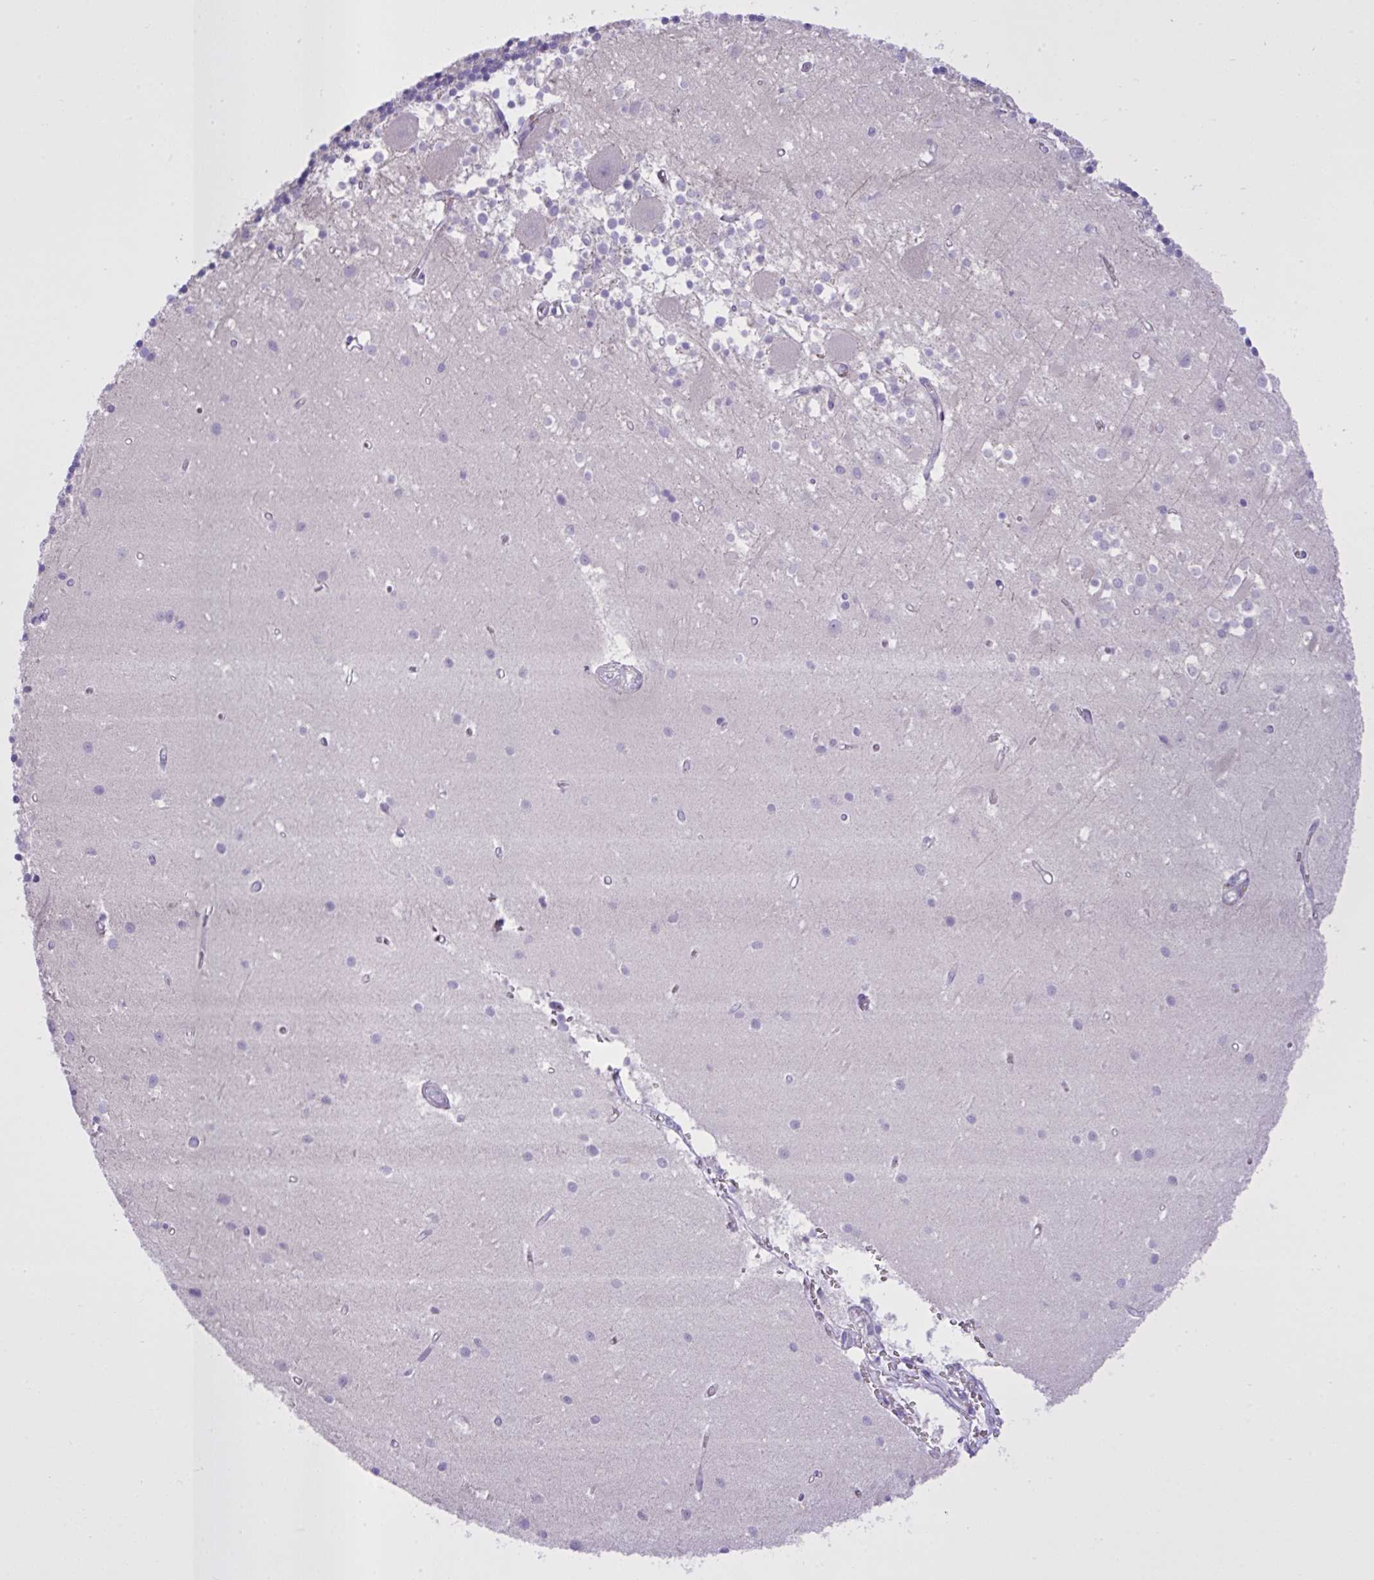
{"staining": {"intensity": "negative", "quantity": "none", "location": "none"}, "tissue": "cerebellum", "cell_type": "Cells in granular layer", "image_type": "normal", "snomed": [{"axis": "morphology", "description": "Normal tissue, NOS"}, {"axis": "topography", "description": "Cerebellum"}], "caption": "The photomicrograph shows no staining of cells in granular layer in unremarkable cerebellum. (Stains: DAB (3,3'-diaminobenzidine) immunohistochemistry (IHC) with hematoxylin counter stain, Microscopy: brightfield microscopy at high magnification).", "gene": "SPAG1", "patient": {"sex": "male", "age": 54}}